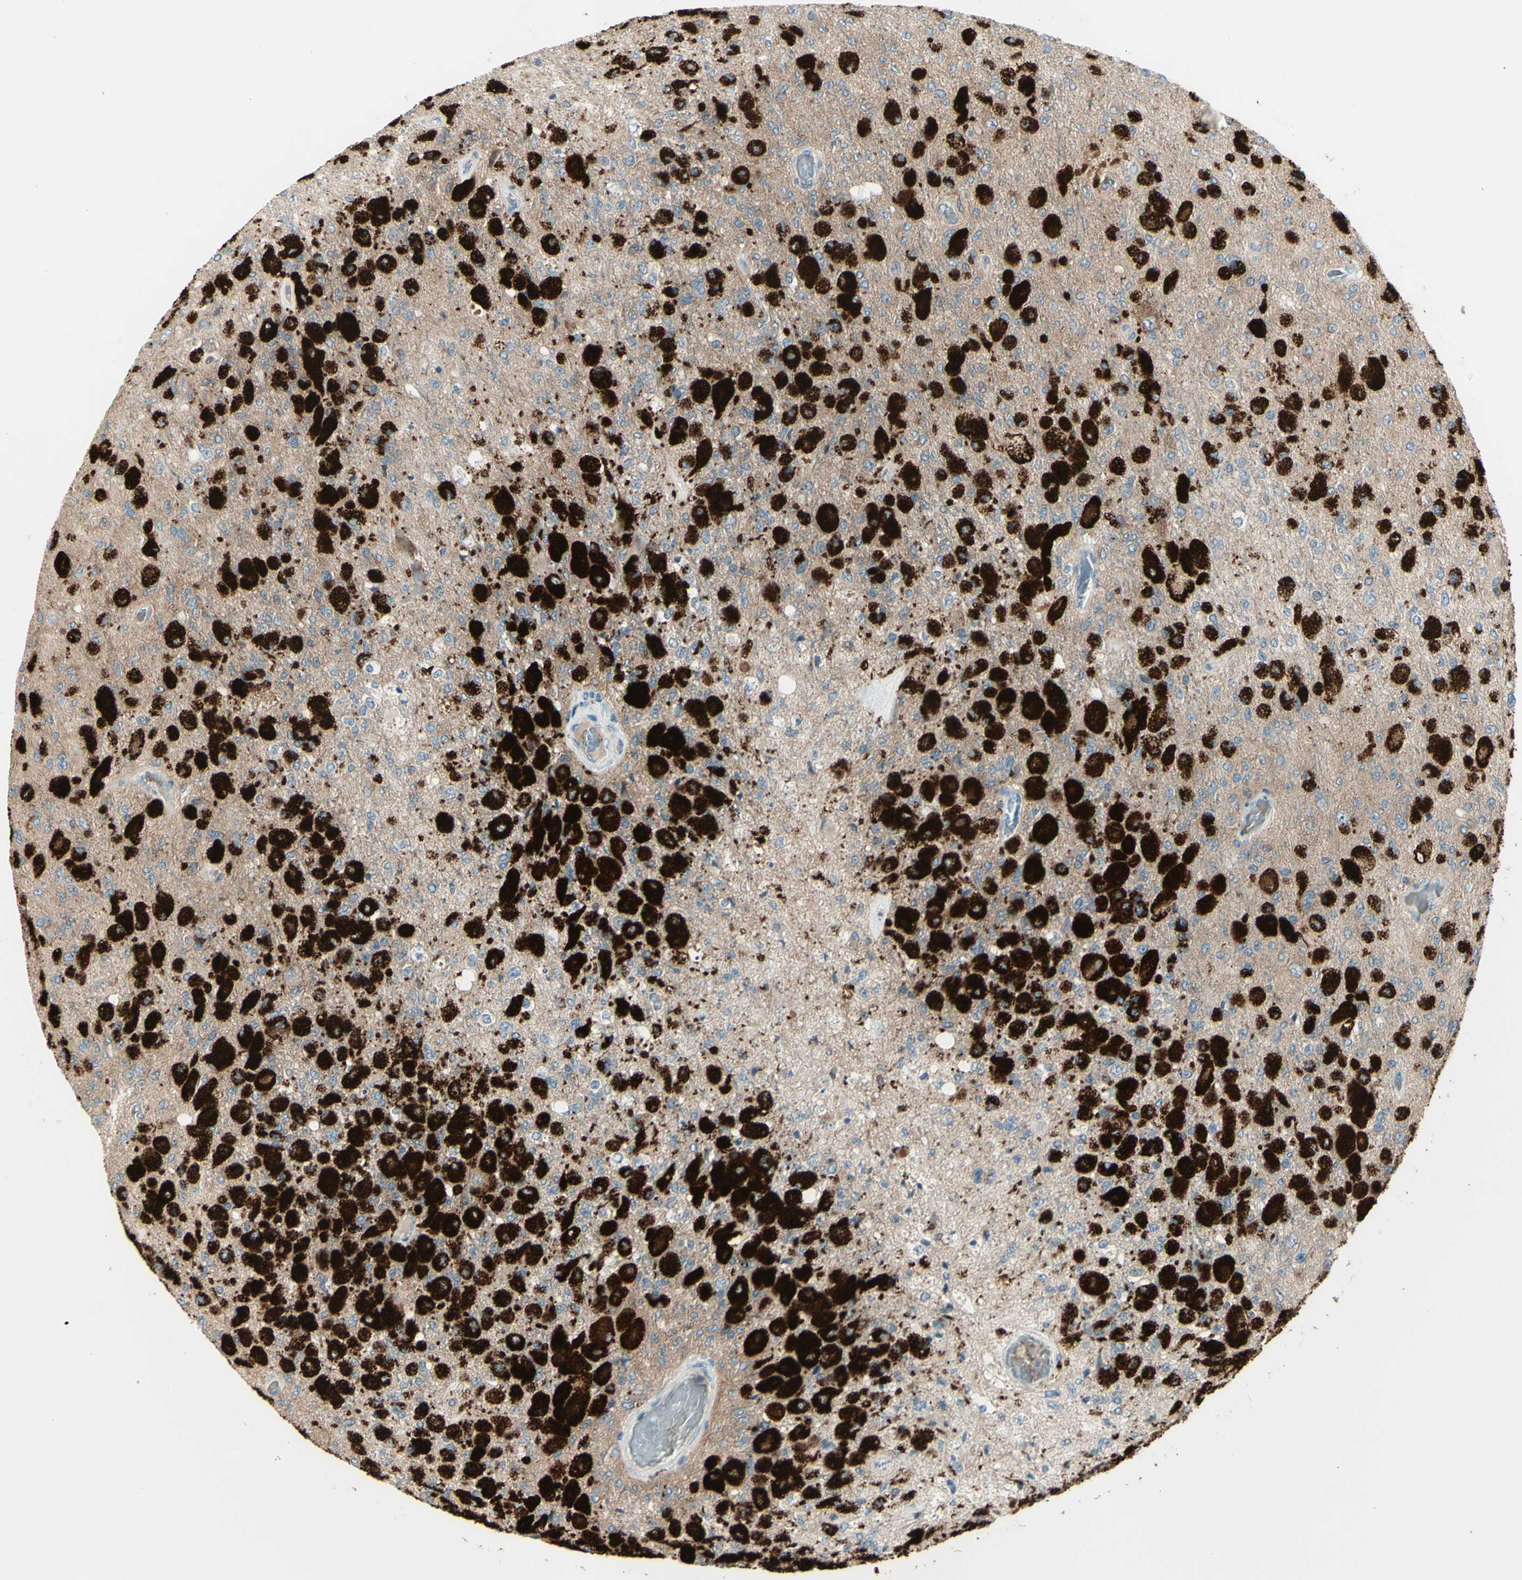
{"staining": {"intensity": "strong", "quantity": ">75%", "location": "cytoplasmic/membranous"}, "tissue": "glioma", "cell_type": "Tumor cells", "image_type": "cancer", "snomed": [{"axis": "morphology", "description": "Normal tissue, NOS"}, {"axis": "morphology", "description": "Glioma, malignant, High grade"}, {"axis": "topography", "description": "Cerebral cortex"}], "caption": "Immunohistochemistry (IHC) micrograph of neoplastic tissue: glioma stained using immunohistochemistry (IHC) reveals high levels of strong protein expression localized specifically in the cytoplasmic/membranous of tumor cells, appearing as a cytoplasmic/membranous brown color.", "gene": "PCDHGA2", "patient": {"sex": "male", "age": 77}}